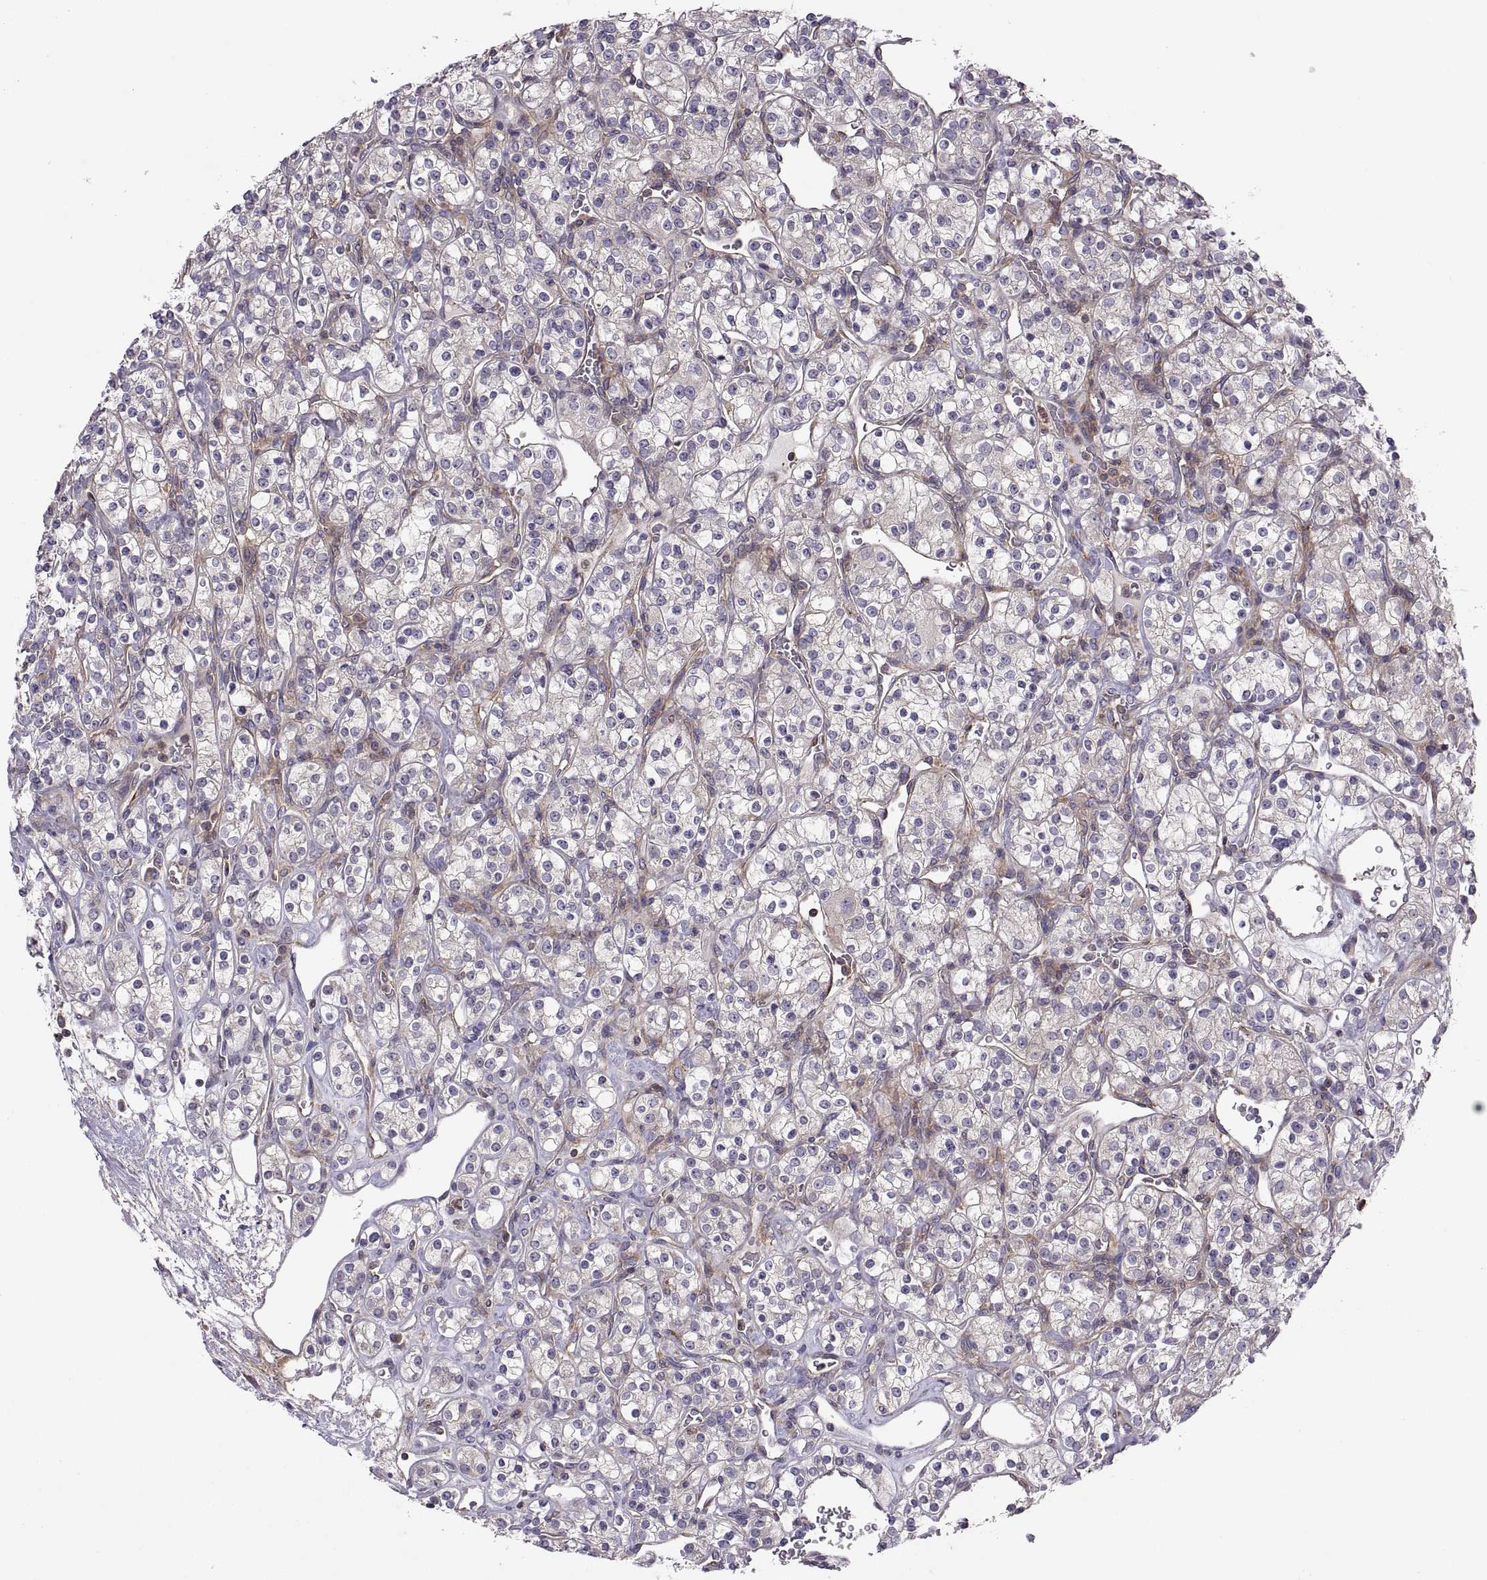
{"staining": {"intensity": "negative", "quantity": "none", "location": "none"}, "tissue": "renal cancer", "cell_type": "Tumor cells", "image_type": "cancer", "snomed": [{"axis": "morphology", "description": "Adenocarcinoma, NOS"}, {"axis": "topography", "description": "Kidney"}], "caption": "Immunohistochemistry of adenocarcinoma (renal) demonstrates no expression in tumor cells.", "gene": "SPATA32", "patient": {"sex": "male", "age": 77}}